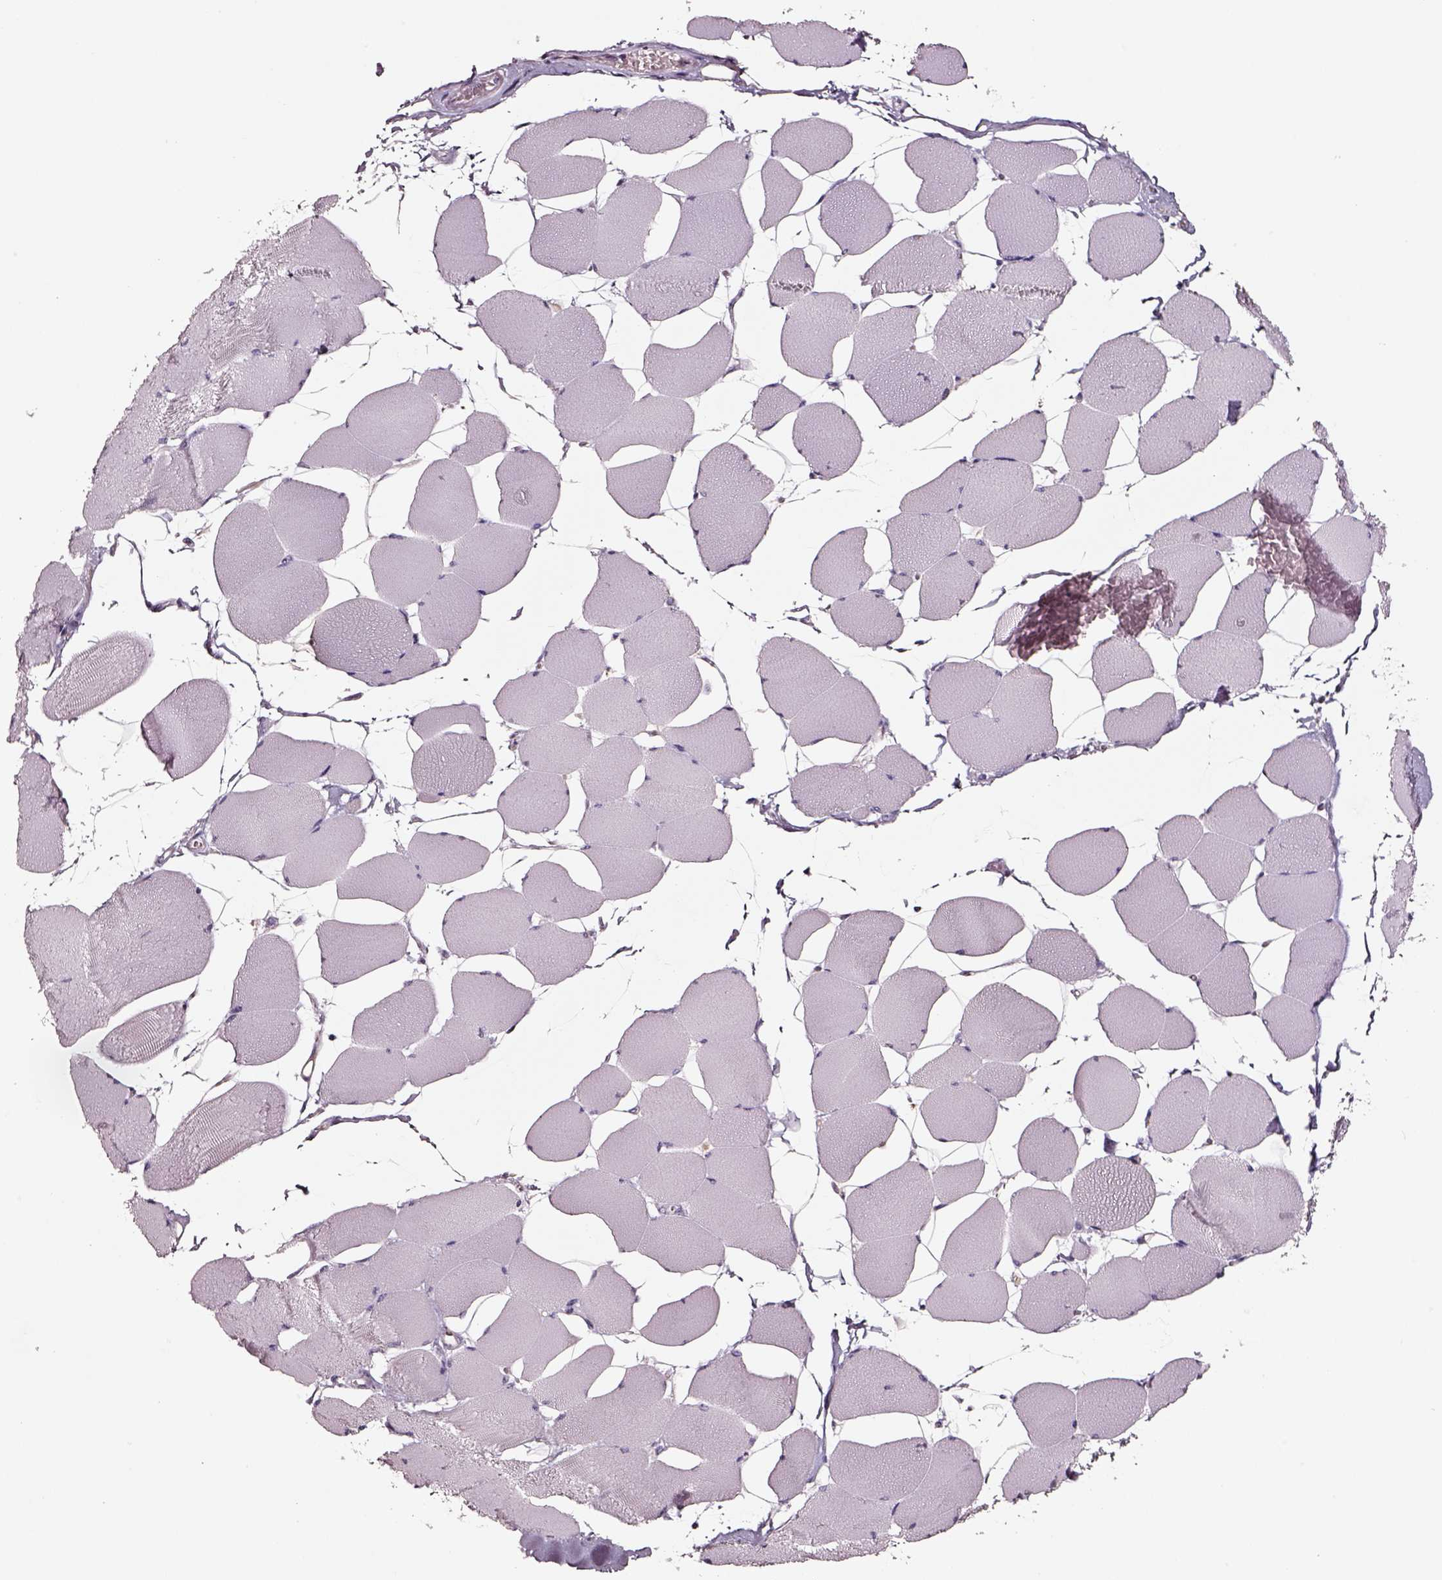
{"staining": {"intensity": "negative", "quantity": "none", "location": "none"}, "tissue": "skeletal muscle", "cell_type": "Myocytes", "image_type": "normal", "snomed": [{"axis": "morphology", "description": "Normal tissue, NOS"}, {"axis": "topography", "description": "Skeletal muscle"}], "caption": "IHC of benign human skeletal muscle demonstrates no positivity in myocytes. Nuclei are stained in blue.", "gene": "SMIM17", "patient": {"sex": "female", "age": 75}}